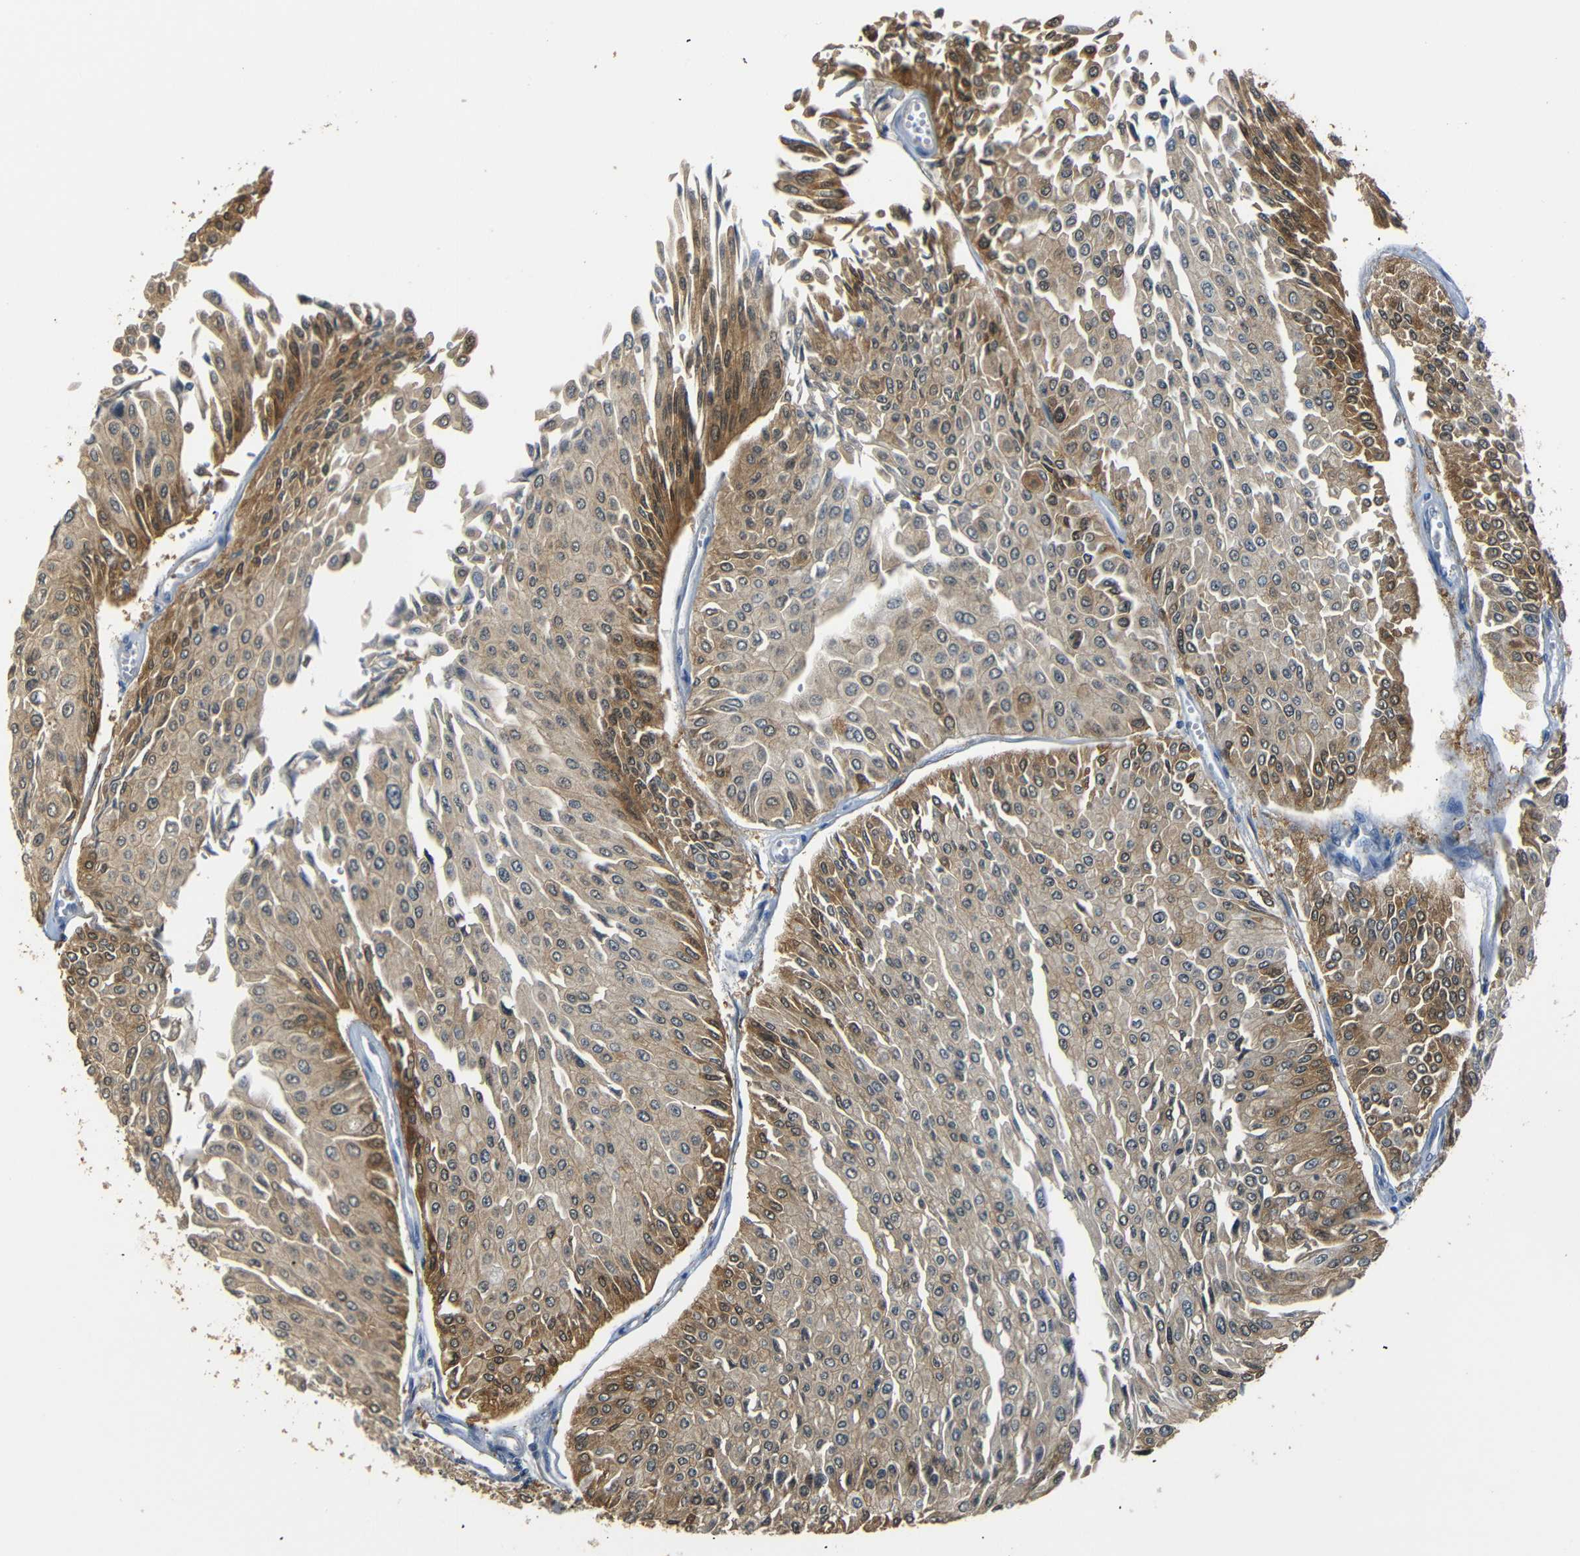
{"staining": {"intensity": "moderate", "quantity": ">75%", "location": "cytoplasmic/membranous"}, "tissue": "urothelial cancer", "cell_type": "Tumor cells", "image_type": "cancer", "snomed": [{"axis": "morphology", "description": "Urothelial carcinoma, Low grade"}, {"axis": "topography", "description": "Urinary bladder"}], "caption": "Immunohistochemical staining of low-grade urothelial carcinoma shows moderate cytoplasmic/membranous protein expression in approximately >75% of tumor cells.", "gene": "SFN", "patient": {"sex": "male", "age": 67}}